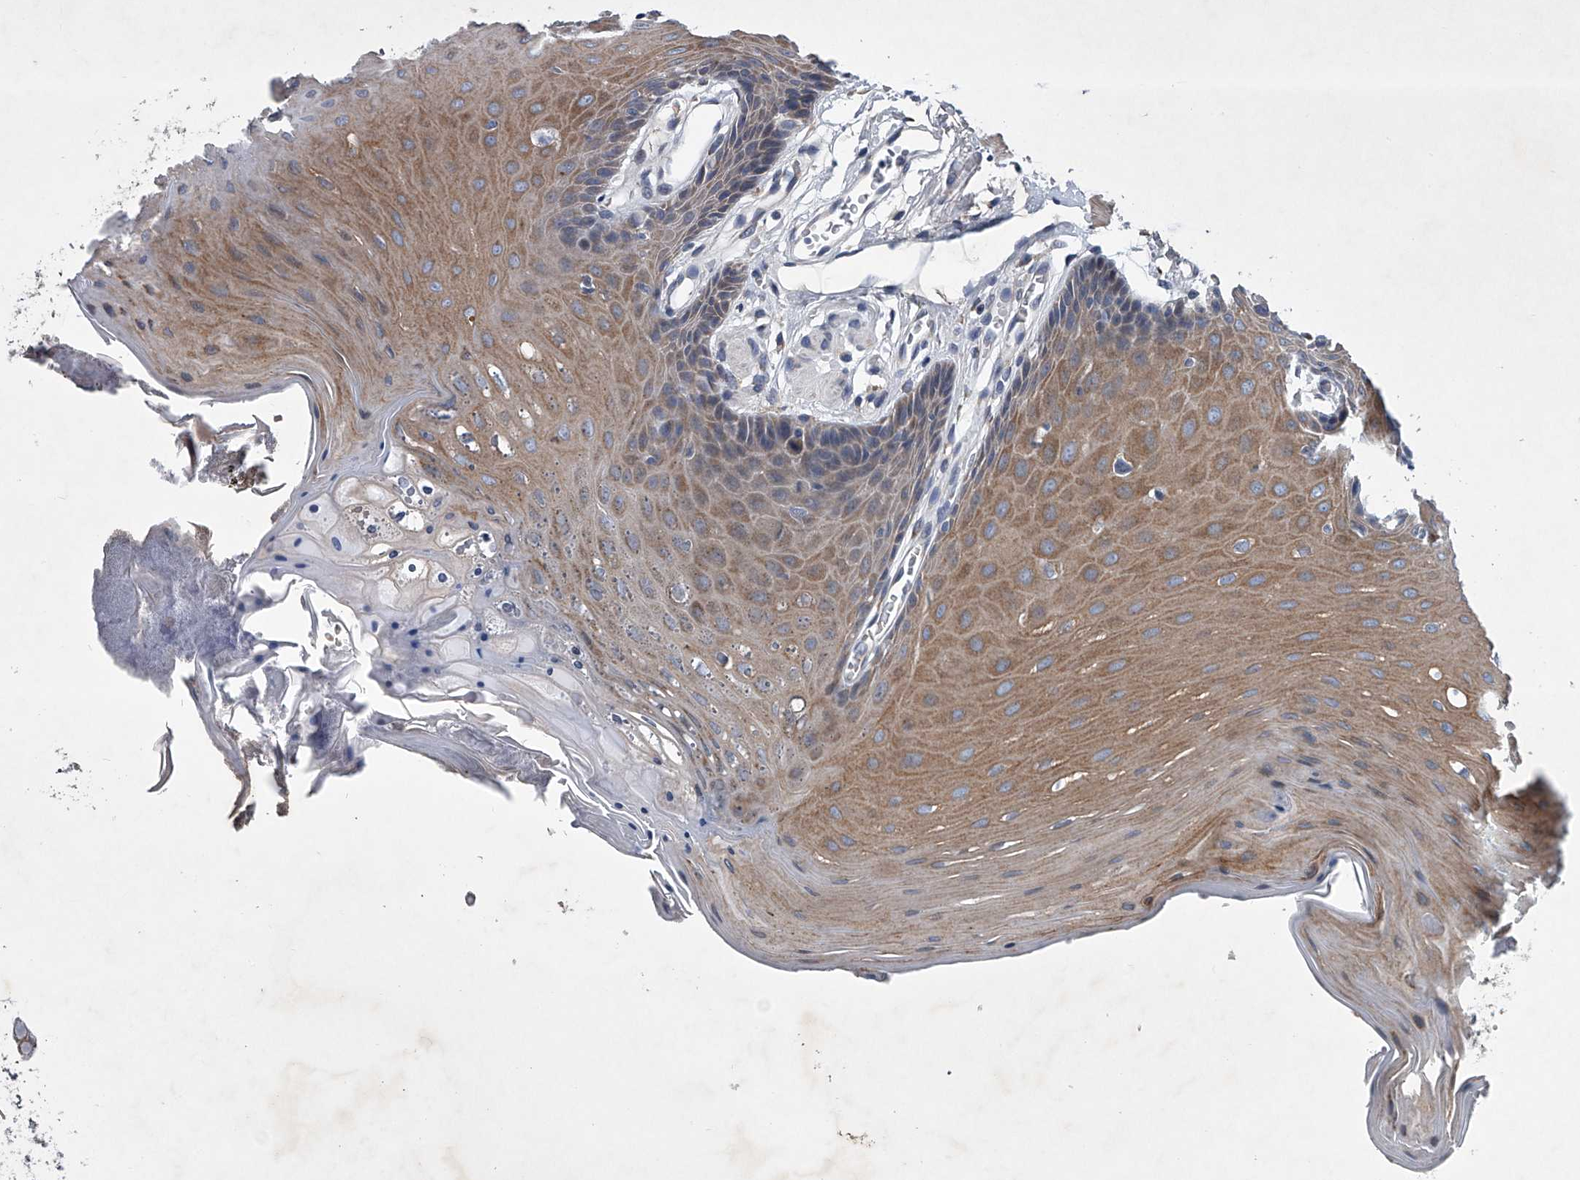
{"staining": {"intensity": "moderate", "quantity": "25%-75%", "location": "cytoplasmic/membranous"}, "tissue": "oral mucosa", "cell_type": "Squamous epithelial cells", "image_type": "normal", "snomed": [{"axis": "morphology", "description": "Normal tissue, NOS"}, {"axis": "morphology", "description": "Squamous cell carcinoma, NOS"}, {"axis": "topography", "description": "Skeletal muscle"}, {"axis": "topography", "description": "Oral tissue"}, {"axis": "topography", "description": "Salivary gland"}, {"axis": "topography", "description": "Head-Neck"}], "caption": "Protein analysis of normal oral mucosa displays moderate cytoplasmic/membranous staining in approximately 25%-75% of squamous epithelial cells. The protein is stained brown, and the nuclei are stained in blue (DAB IHC with brightfield microscopy, high magnification).", "gene": "ABCG1", "patient": {"sex": "male", "age": 54}}